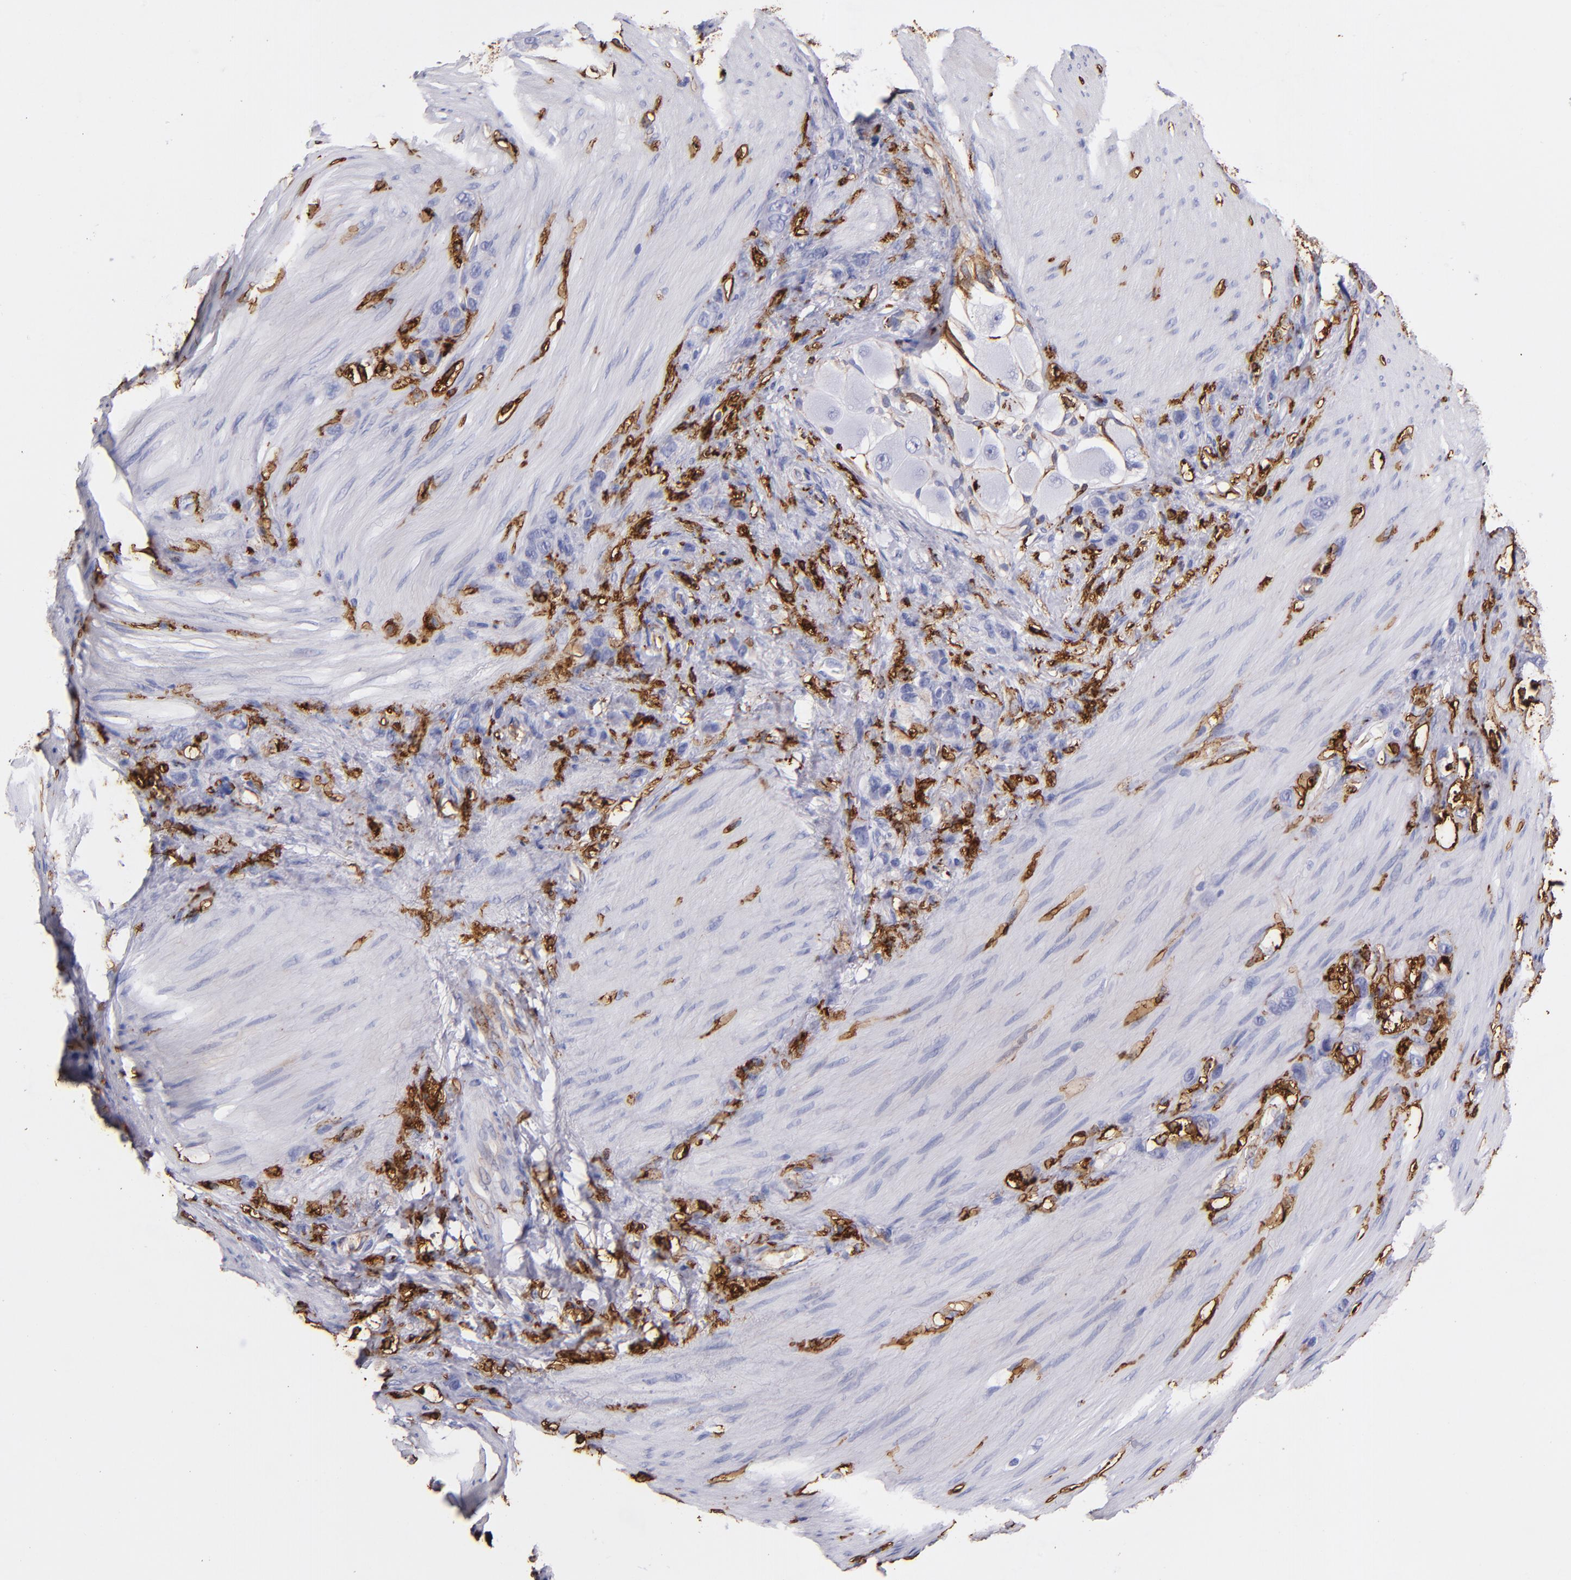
{"staining": {"intensity": "weak", "quantity": "<25%", "location": "cytoplasmic/membranous"}, "tissue": "stomach cancer", "cell_type": "Tumor cells", "image_type": "cancer", "snomed": [{"axis": "morphology", "description": "Normal tissue, NOS"}, {"axis": "morphology", "description": "Adenocarcinoma, NOS"}, {"axis": "morphology", "description": "Adenocarcinoma, High grade"}, {"axis": "topography", "description": "Stomach, upper"}, {"axis": "topography", "description": "Stomach"}], "caption": "A micrograph of stomach cancer stained for a protein reveals no brown staining in tumor cells.", "gene": "HLA-DRA", "patient": {"sex": "female", "age": 65}}